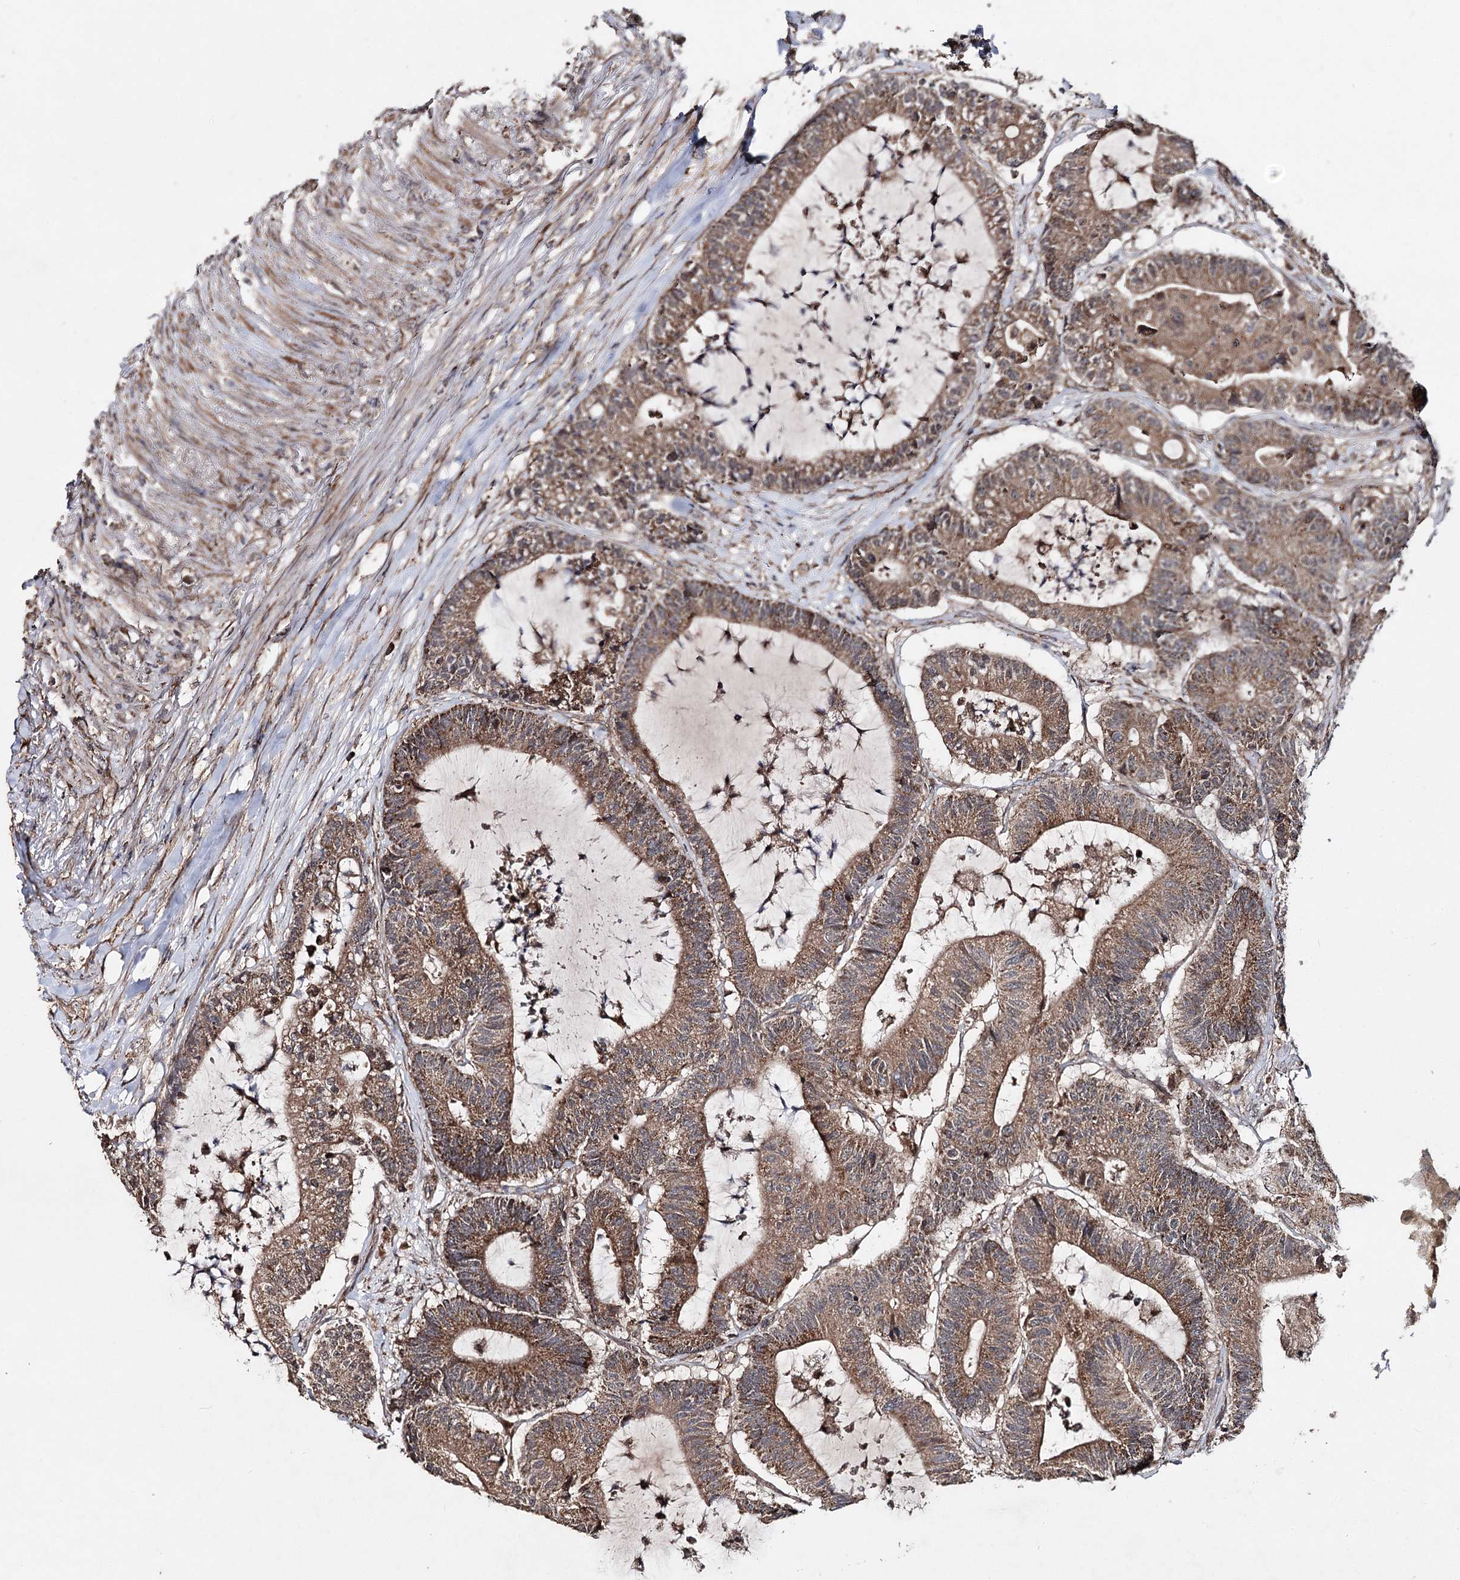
{"staining": {"intensity": "moderate", "quantity": ">75%", "location": "cytoplasmic/membranous"}, "tissue": "colorectal cancer", "cell_type": "Tumor cells", "image_type": "cancer", "snomed": [{"axis": "morphology", "description": "Adenocarcinoma, NOS"}, {"axis": "topography", "description": "Colon"}], "caption": "Colorectal cancer (adenocarcinoma) was stained to show a protein in brown. There is medium levels of moderate cytoplasmic/membranous positivity in approximately >75% of tumor cells. (Stains: DAB in brown, nuclei in blue, Microscopy: brightfield microscopy at high magnification).", "gene": "MINDY3", "patient": {"sex": "female", "age": 84}}